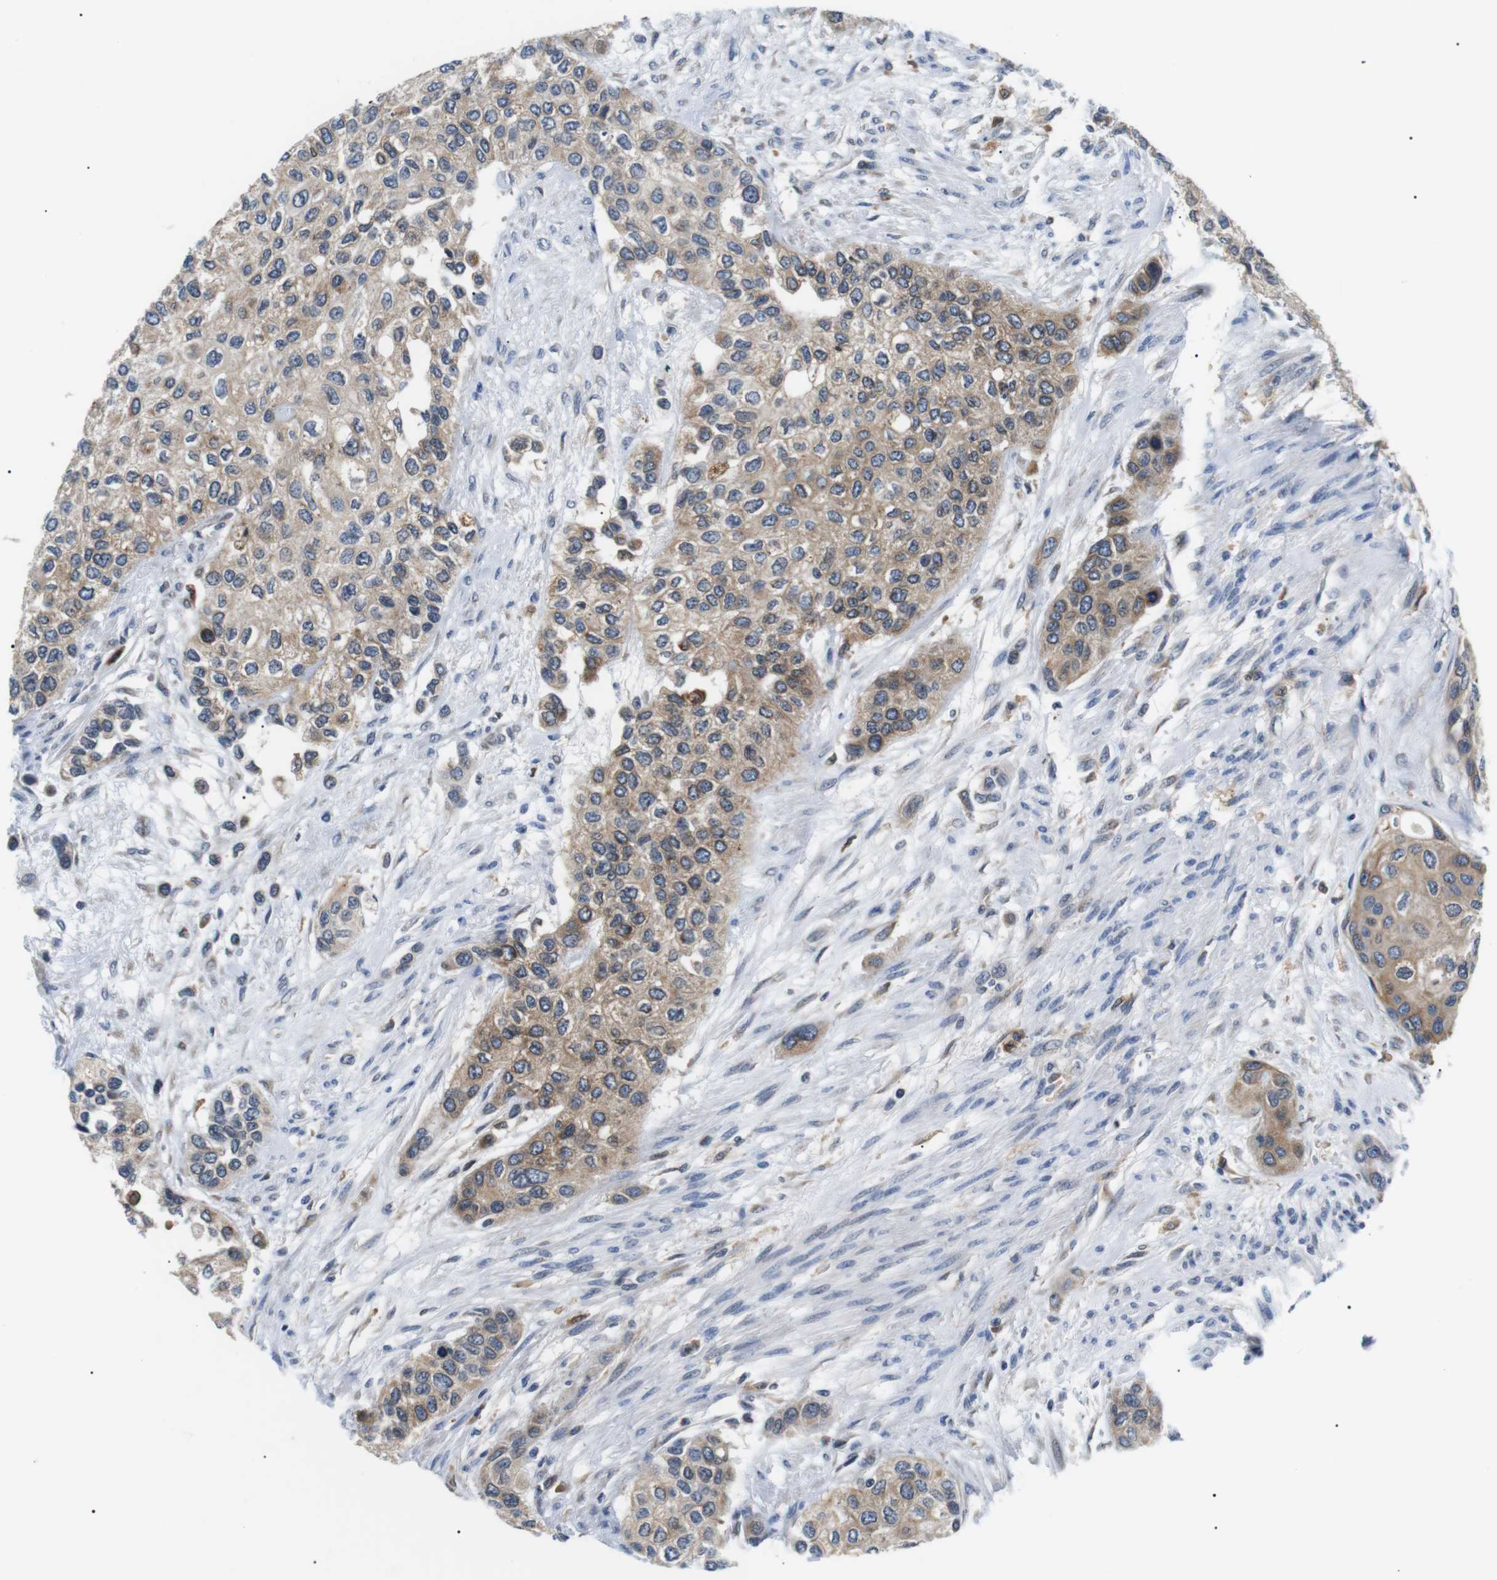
{"staining": {"intensity": "weak", "quantity": ">75%", "location": "cytoplasmic/membranous"}, "tissue": "urothelial cancer", "cell_type": "Tumor cells", "image_type": "cancer", "snomed": [{"axis": "morphology", "description": "Urothelial carcinoma, High grade"}, {"axis": "topography", "description": "Urinary bladder"}], "caption": "High-grade urothelial carcinoma stained with DAB (3,3'-diaminobenzidine) IHC displays low levels of weak cytoplasmic/membranous expression in about >75% of tumor cells. (brown staining indicates protein expression, while blue staining denotes nuclei).", "gene": "RAB9A", "patient": {"sex": "female", "age": 56}}